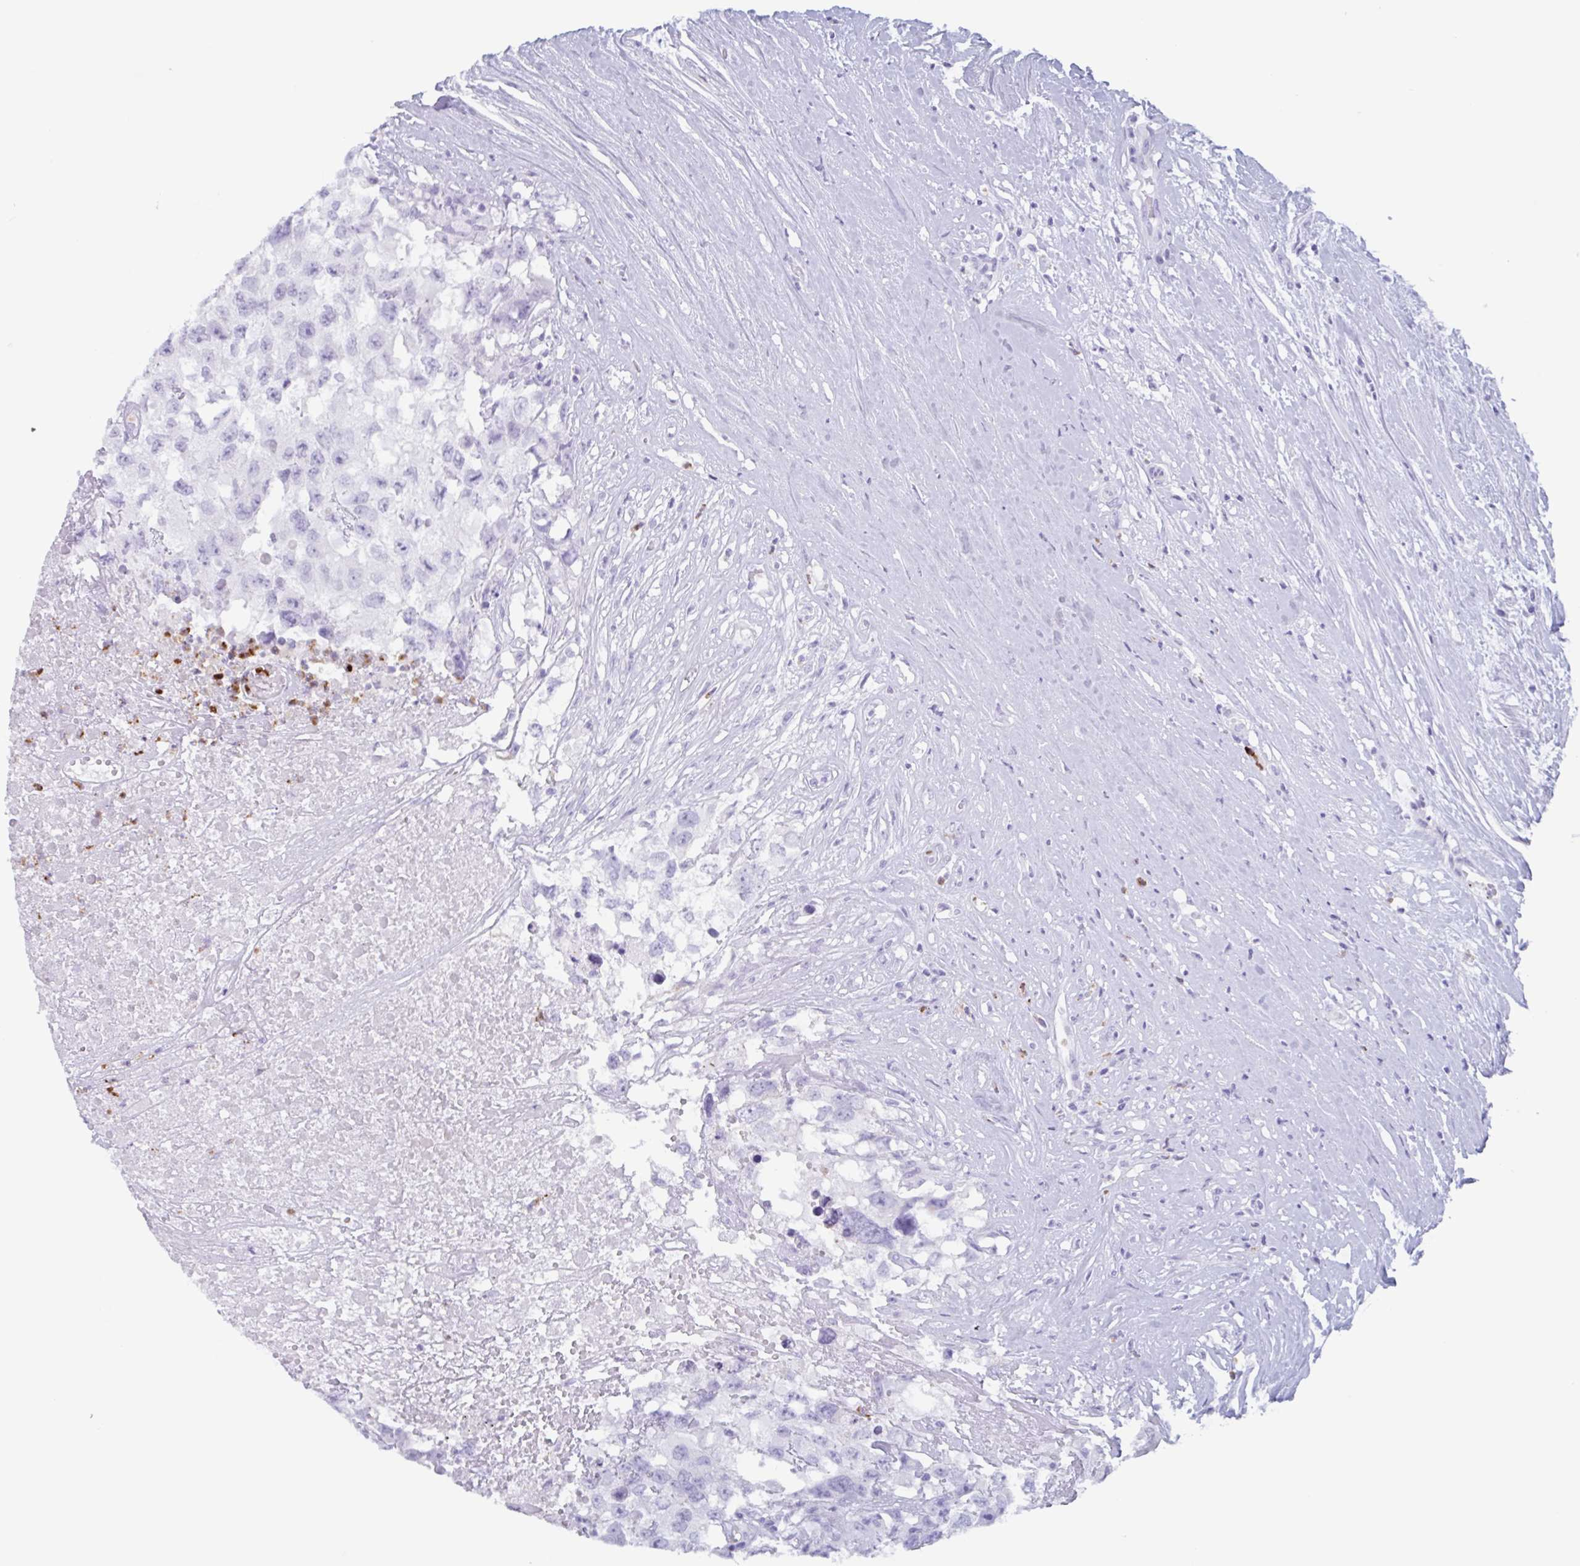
{"staining": {"intensity": "negative", "quantity": "none", "location": "none"}, "tissue": "testis cancer", "cell_type": "Tumor cells", "image_type": "cancer", "snomed": [{"axis": "morphology", "description": "Carcinoma, Embryonal, NOS"}, {"axis": "topography", "description": "Testis"}], "caption": "Tumor cells are negative for protein expression in human testis cancer (embryonal carcinoma).", "gene": "DTWD2", "patient": {"sex": "male", "age": 83}}